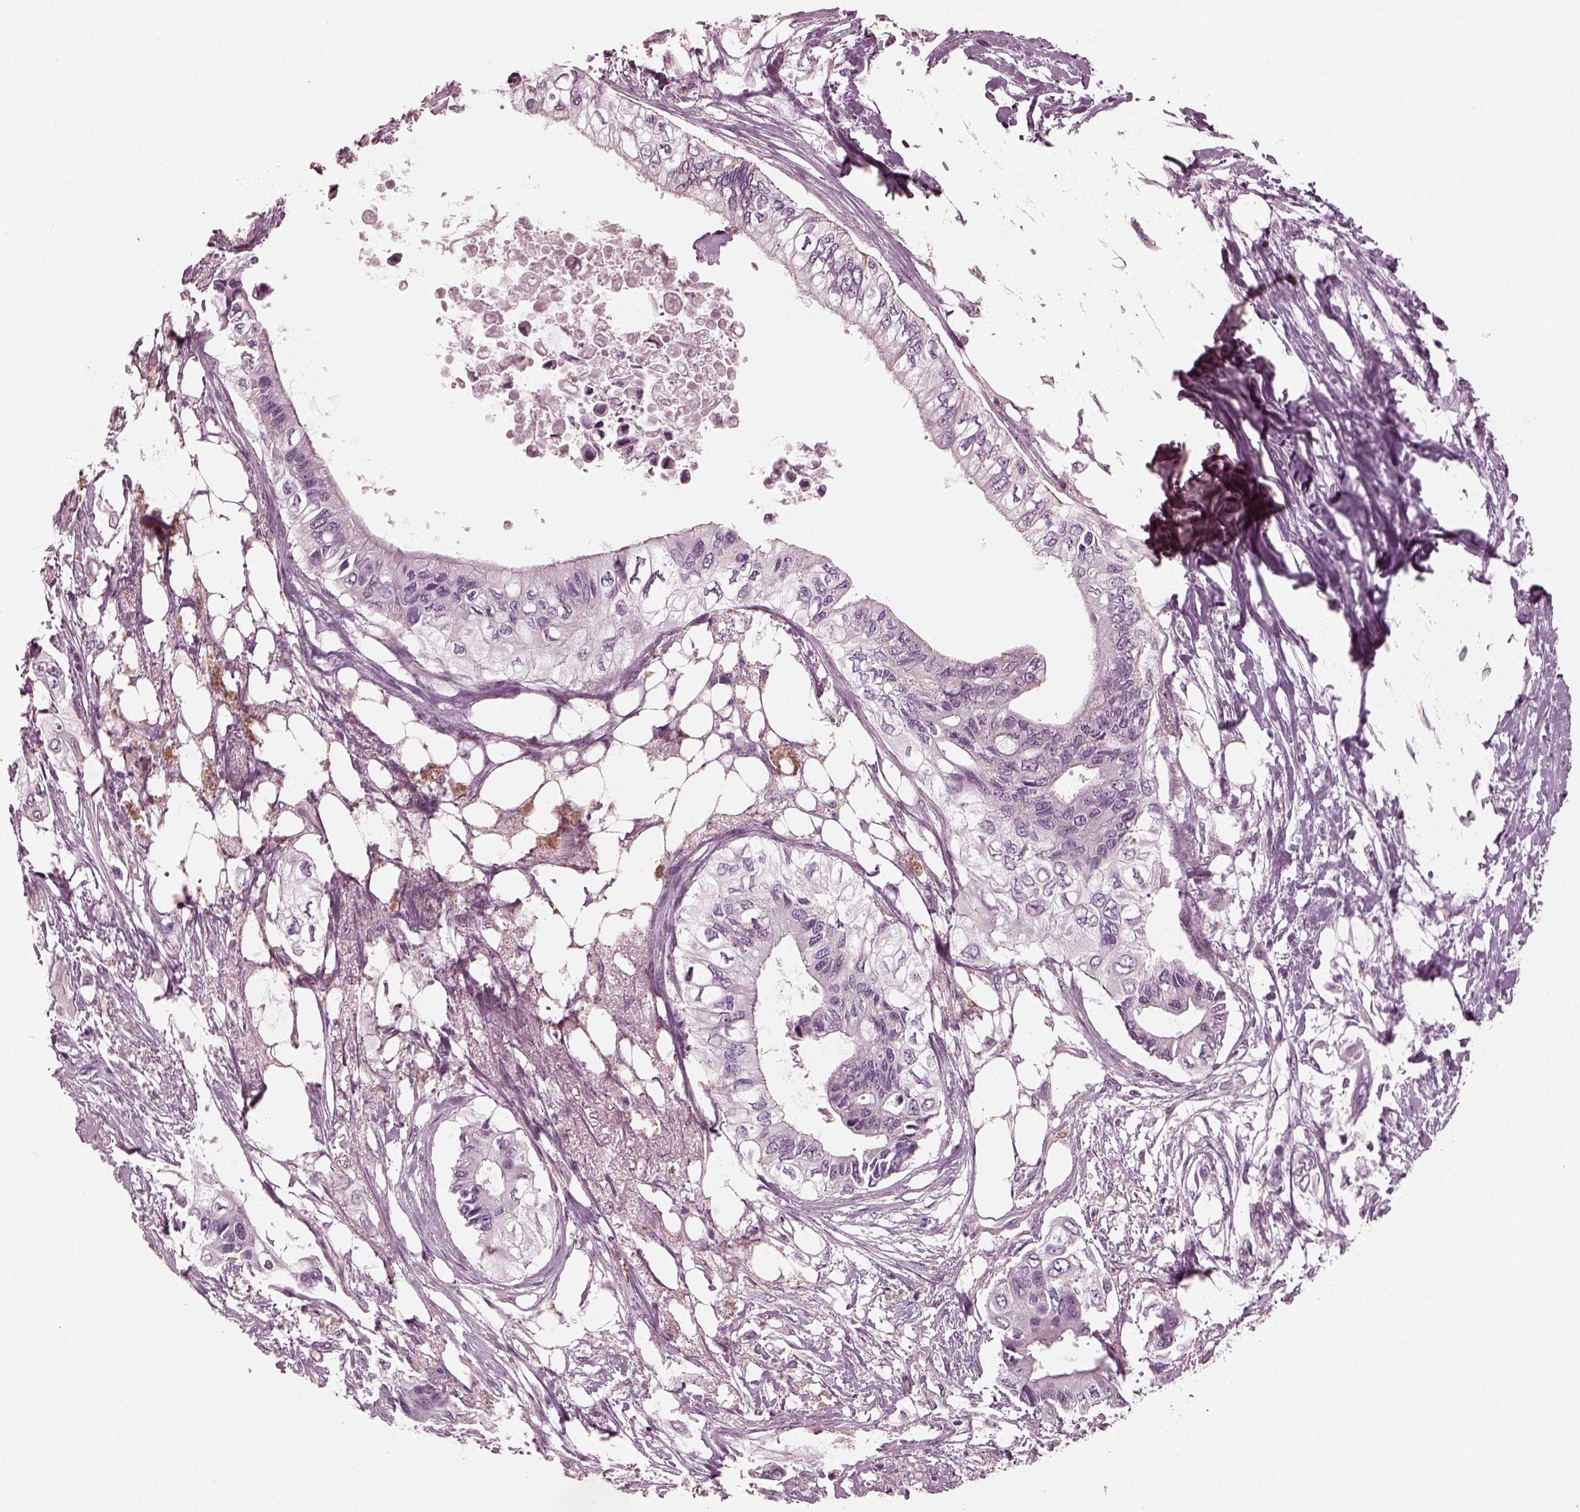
{"staining": {"intensity": "negative", "quantity": "none", "location": "none"}, "tissue": "pancreatic cancer", "cell_type": "Tumor cells", "image_type": "cancer", "snomed": [{"axis": "morphology", "description": "Adenocarcinoma, NOS"}, {"axis": "topography", "description": "Pancreas"}], "caption": "An image of pancreatic cancer stained for a protein demonstrates no brown staining in tumor cells.", "gene": "KIF6", "patient": {"sex": "female", "age": 63}}